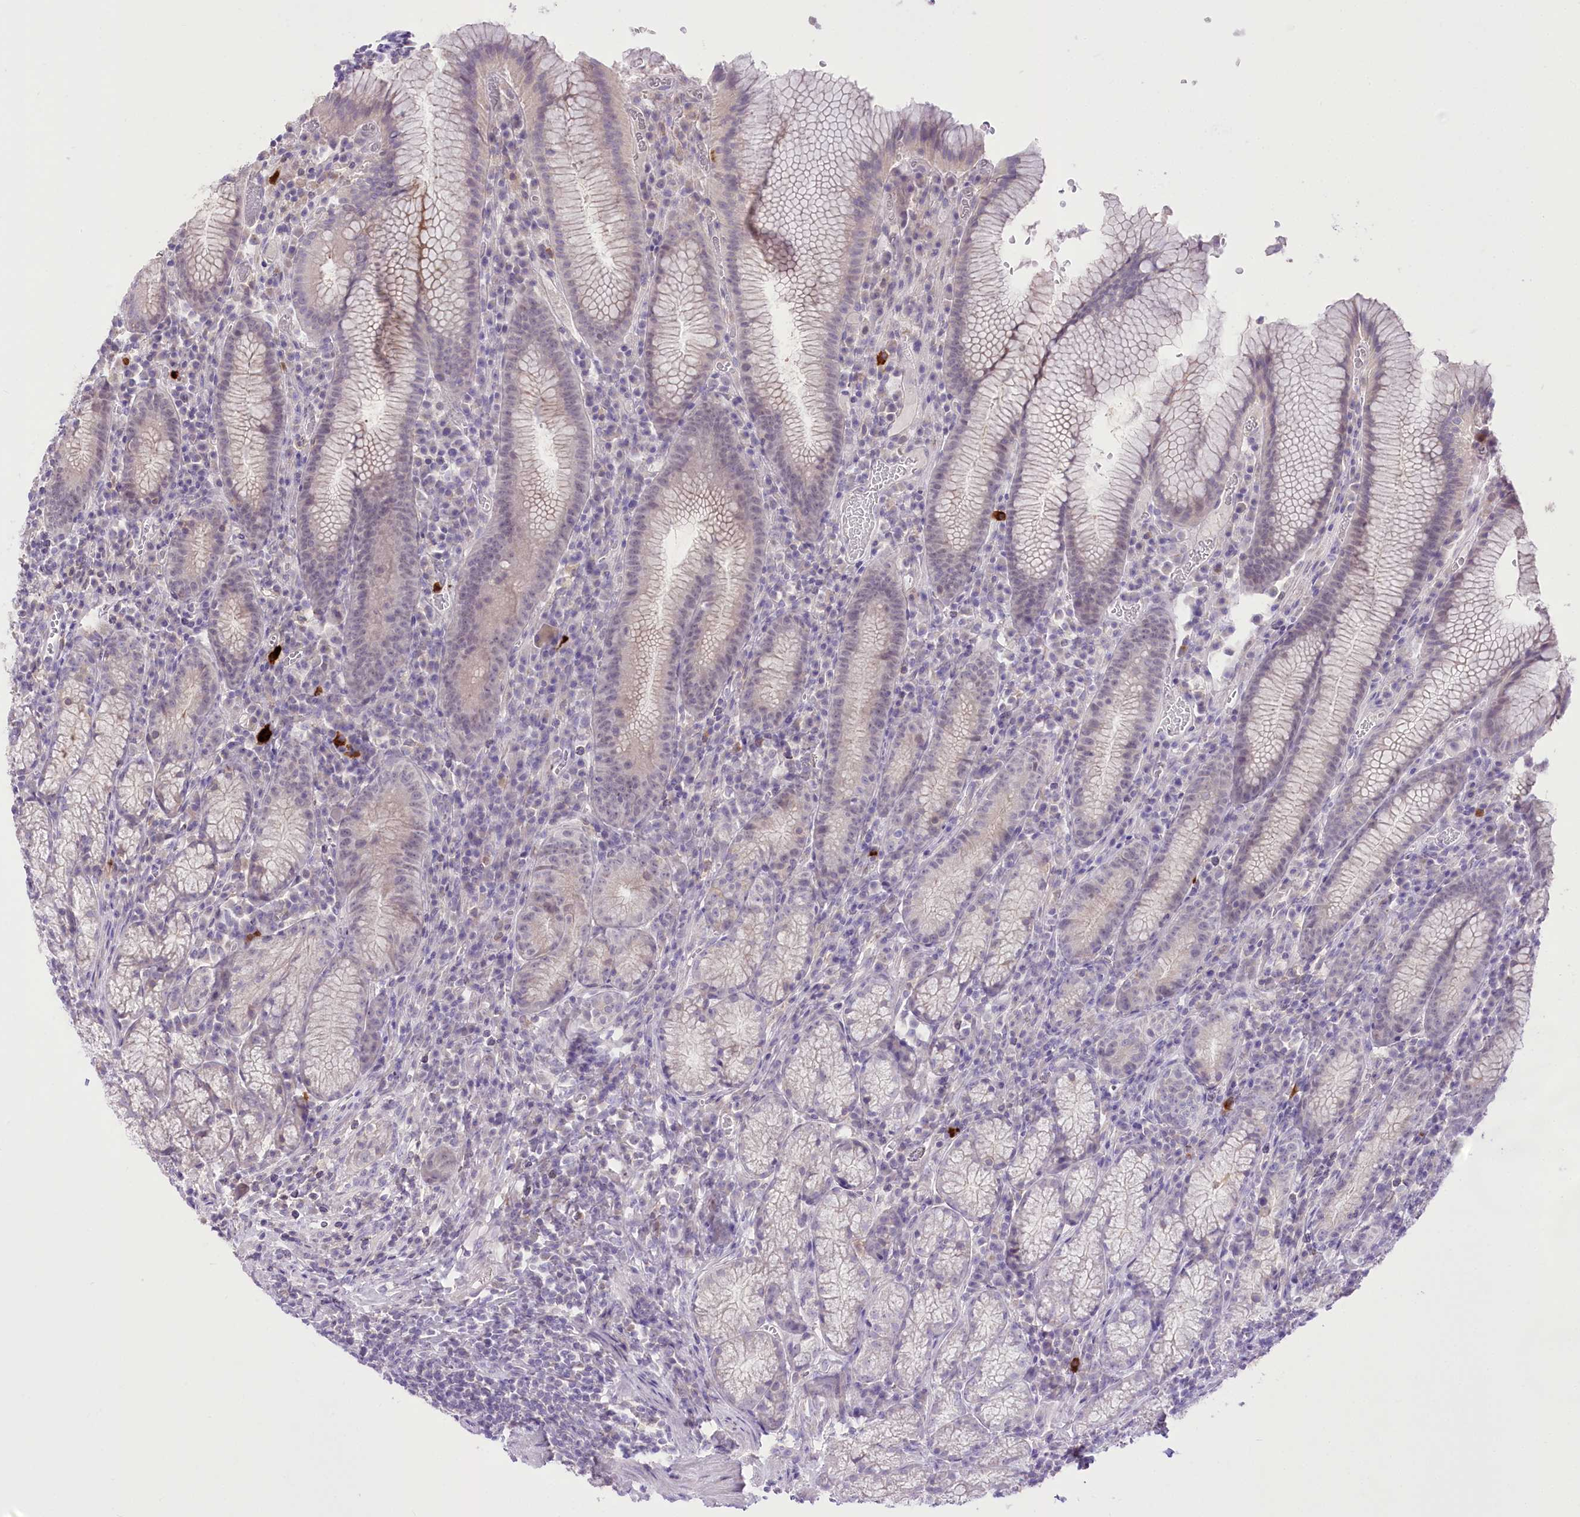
{"staining": {"intensity": "weak", "quantity": "<25%", "location": "cytoplasmic/membranous"}, "tissue": "stomach", "cell_type": "Glandular cells", "image_type": "normal", "snomed": [{"axis": "morphology", "description": "Normal tissue, NOS"}, {"axis": "topography", "description": "Stomach"}], "caption": "An image of stomach stained for a protein displays no brown staining in glandular cells. Brightfield microscopy of immunohistochemistry (IHC) stained with DAB (brown) and hematoxylin (blue), captured at high magnification.", "gene": "HELT", "patient": {"sex": "male", "age": 55}}